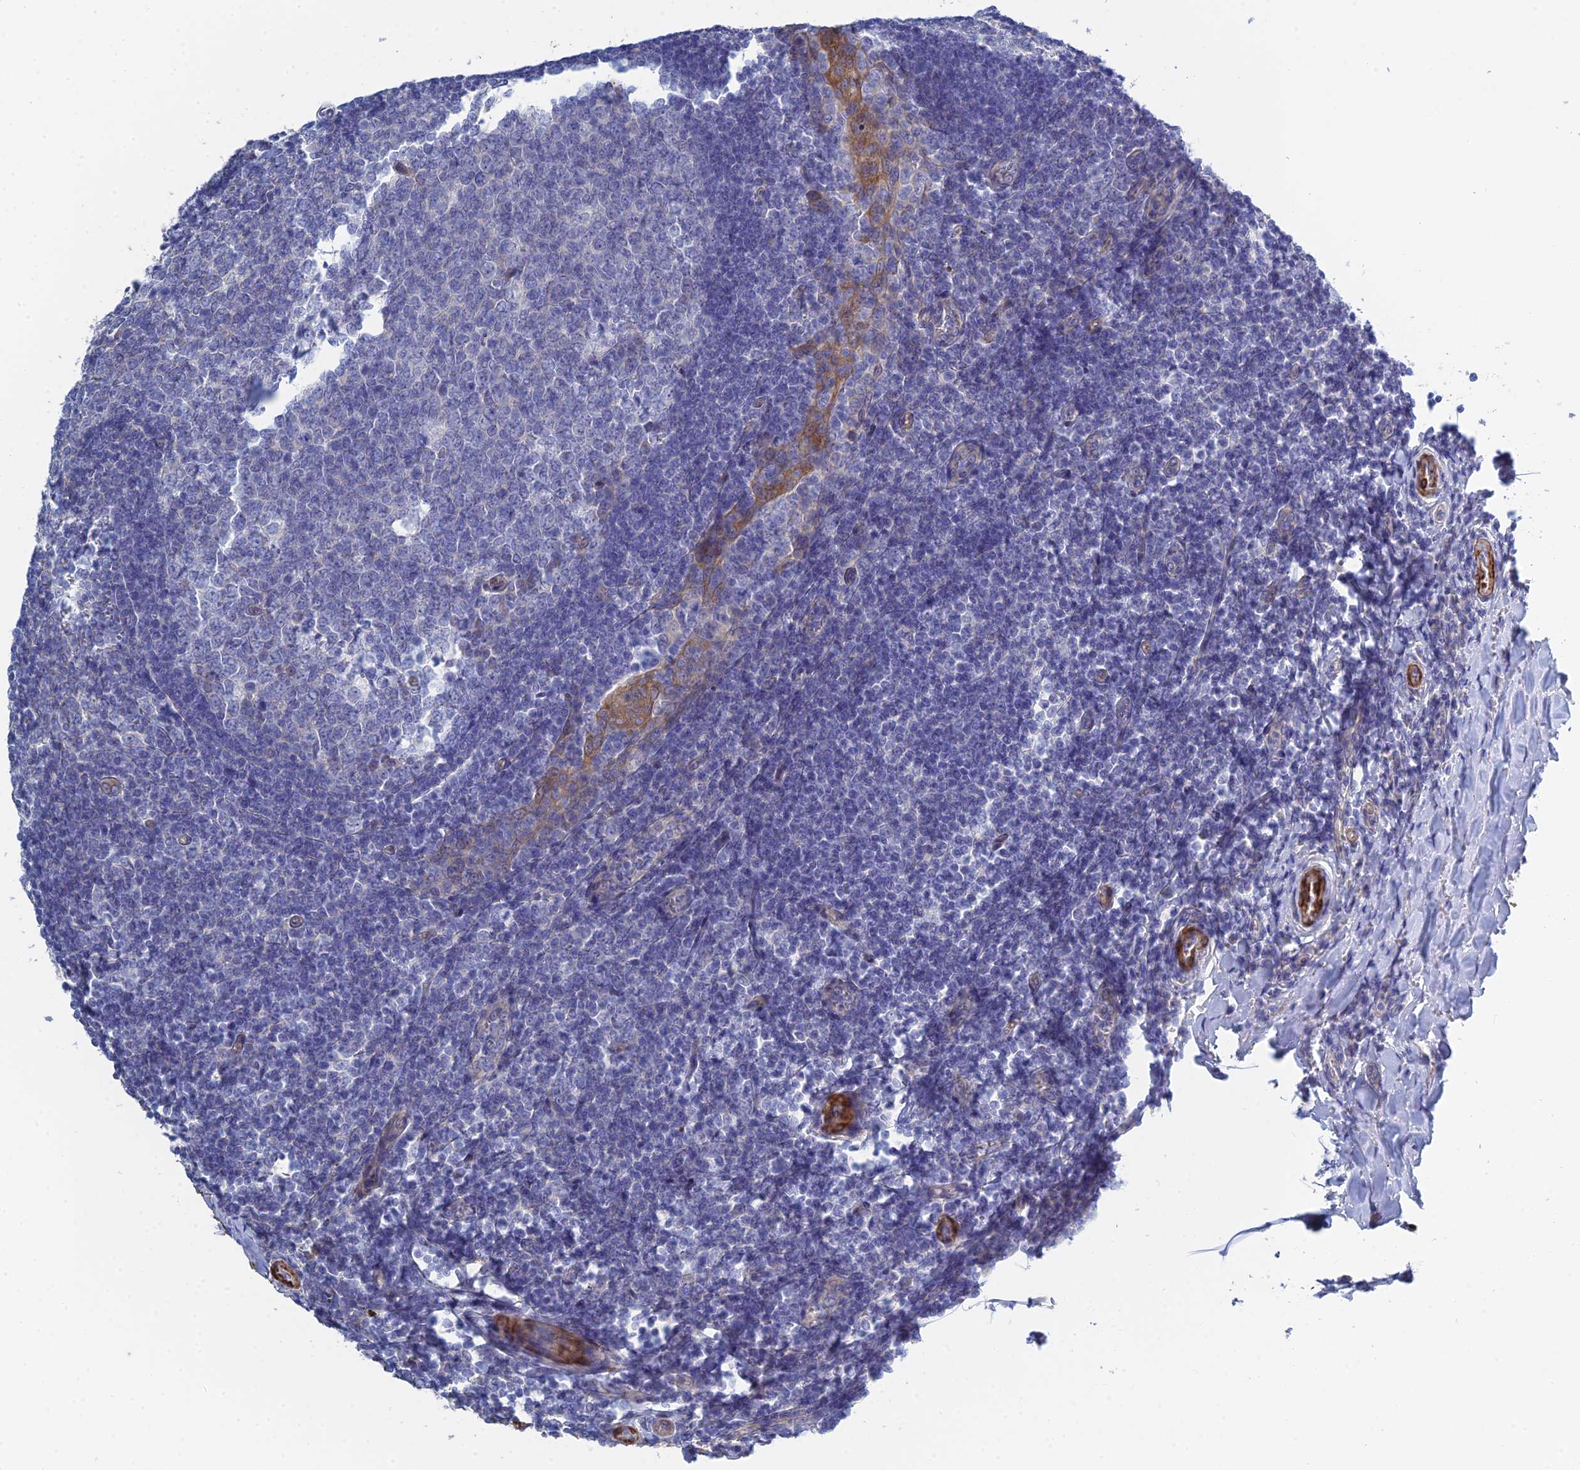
{"staining": {"intensity": "negative", "quantity": "none", "location": "none"}, "tissue": "tonsil", "cell_type": "Germinal center cells", "image_type": "normal", "snomed": [{"axis": "morphology", "description": "Normal tissue, NOS"}, {"axis": "topography", "description": "Tonsil"}], "caption": "A high-resolution image shows IHC staining of unremarkable tonsil, which displays no significant staining in germinal center cells.", "gene": "PCDHA8", "patient": {"sex": "male", "age": 27}}